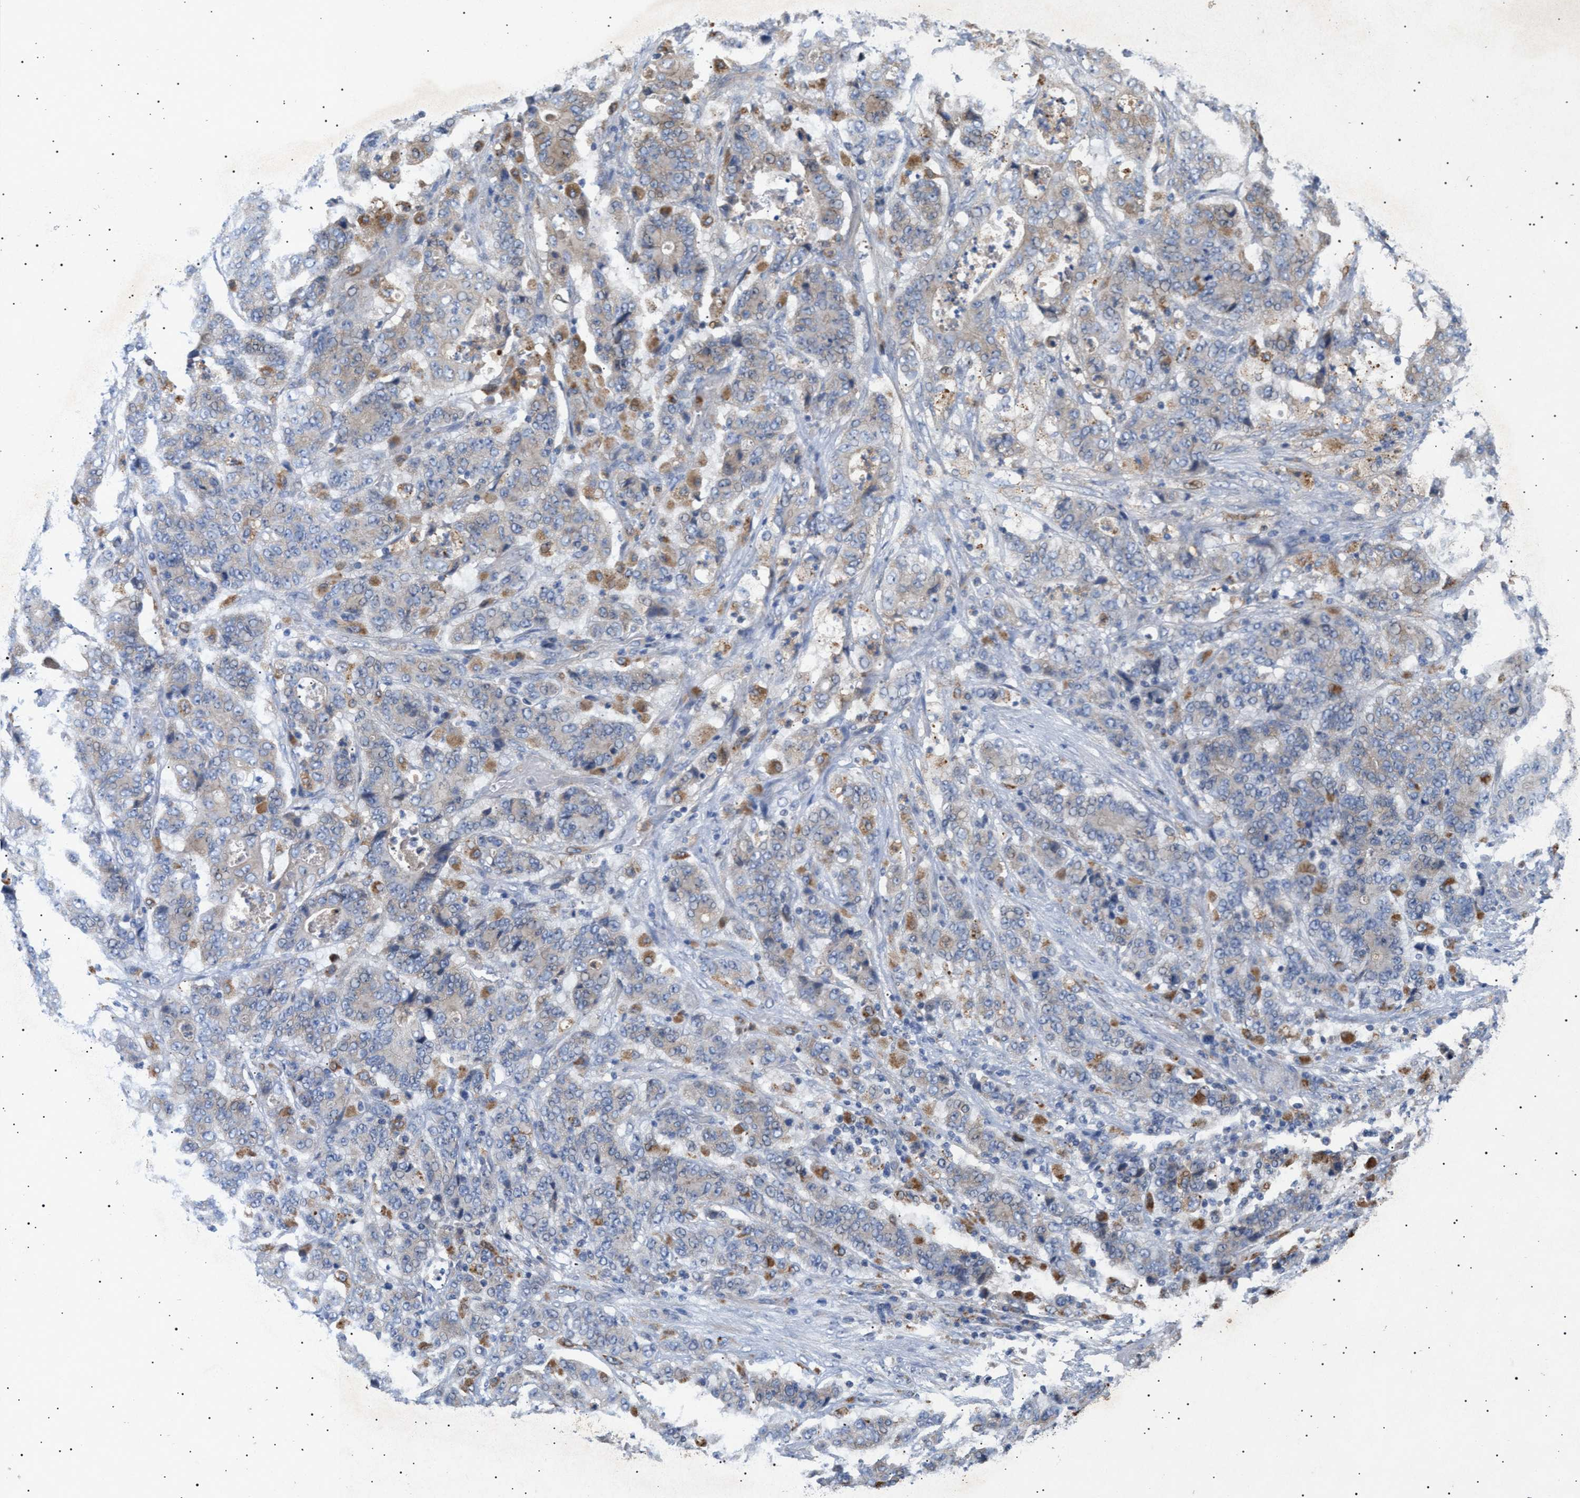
{"staining": {"intensity": "weak", "quantity": "25%-75%", "location": "cytoplasmic/membranous"}, "tissue": "stomach cancer", "cell_type": "Tumor cells", "image_type": "cancer", "snomed": [{"axis": "morphology", "description": "Adenocarcinoma, NOS"}, {"axis": "topography", "description": "Stomach"}], "caption": "A low amount of weak cytoplasmic/membranous positivity is seen in approximately 25%-75% of tumor cells in stomach cancer tissue.", "gene": "SIRT5", "patient": {"sex": "female", "age": 73}}